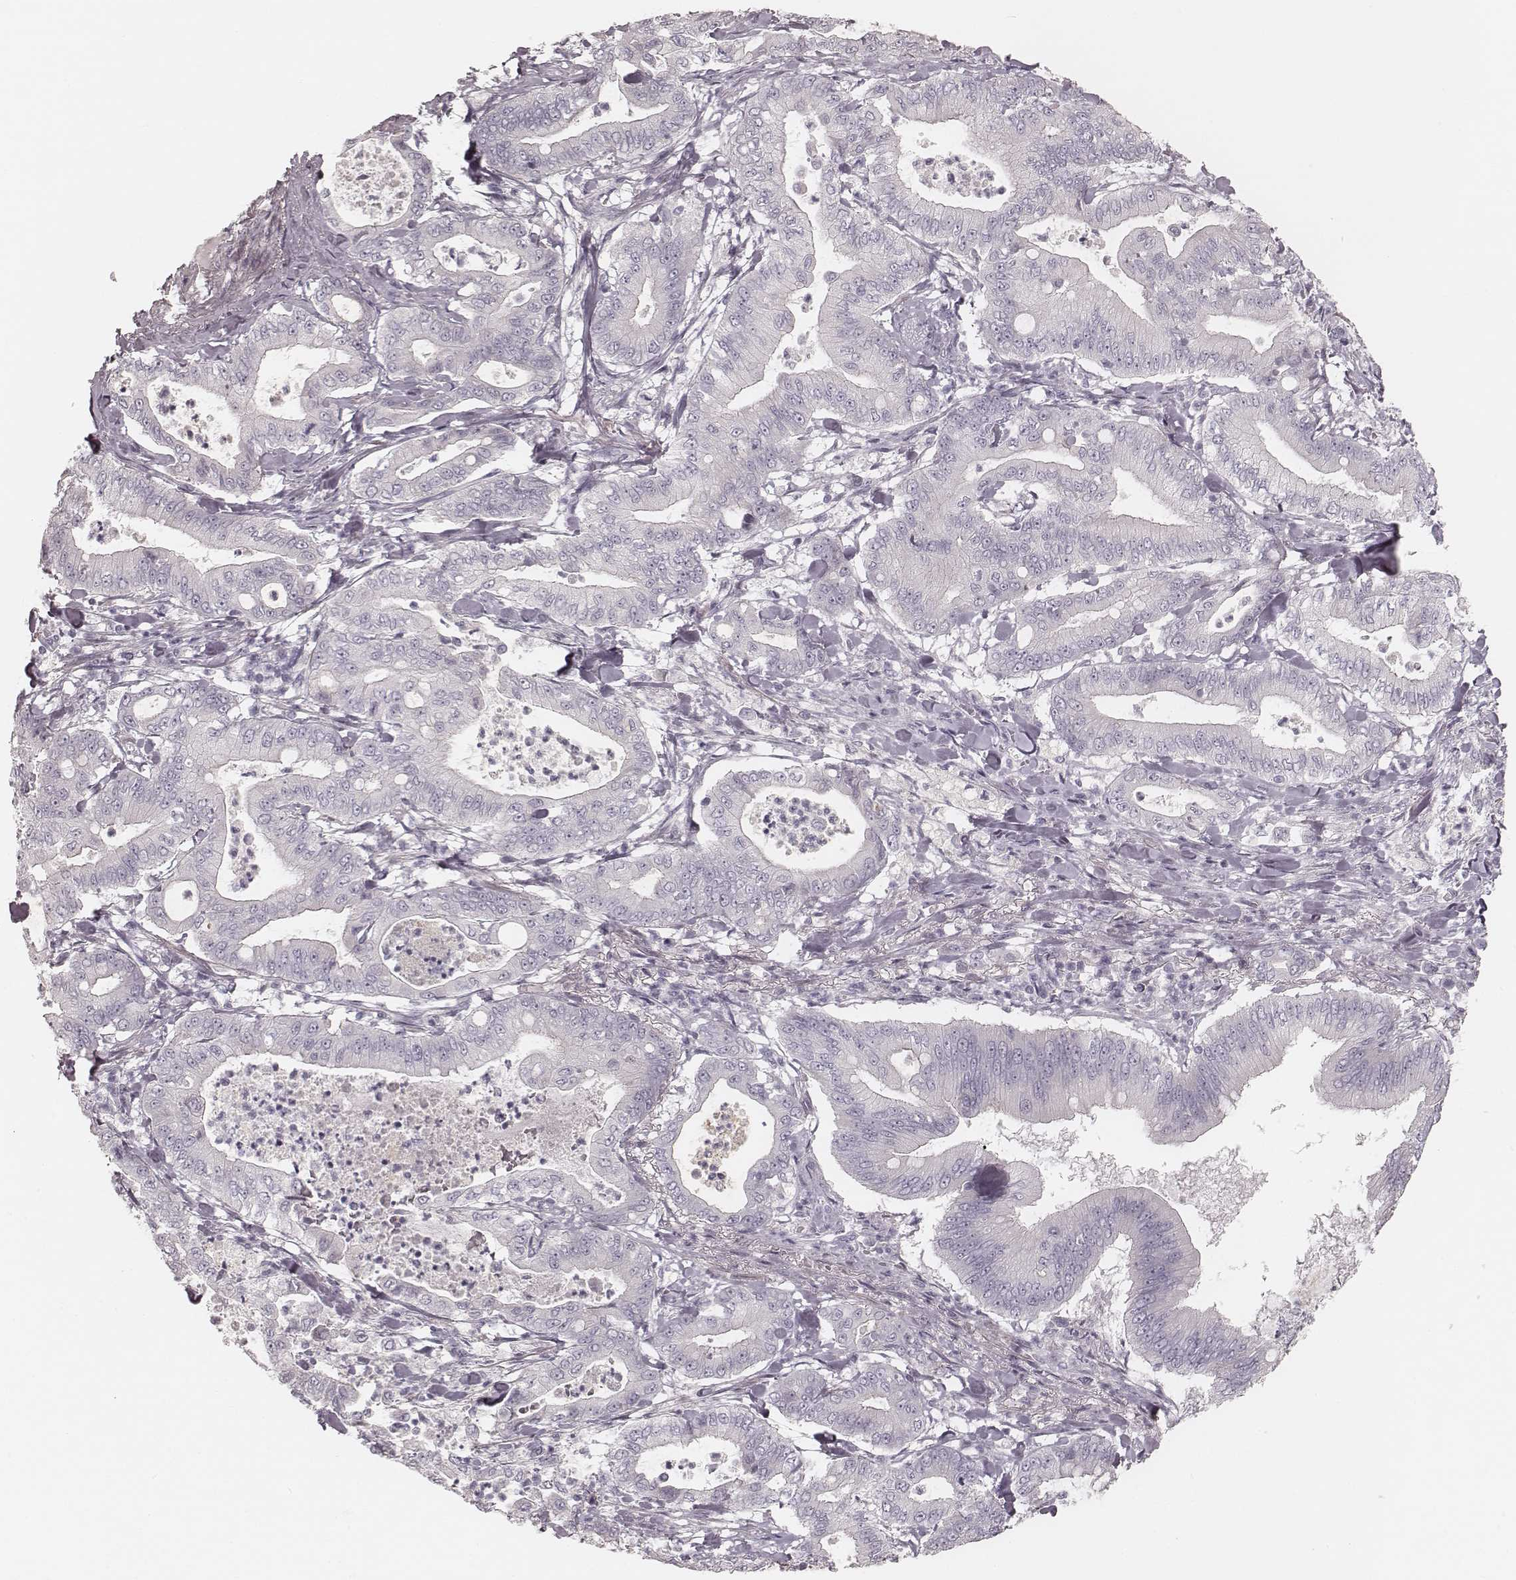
{"staining": {"intensity": "negative", "quantity": "none", "location": "none"}, "tissue": "pancreatic cancer", "cell_type": "Tumor cells", "image_type": "cancer", "snomed": [{"axis": "morphology", "description": "Adenocarcinoma, NOS"}, {"axis": "topography", "description": "Pancreas"}], "caption": "IHC of human pancreatic adenocarcinoma displays no expression in tumor cells. The staining was performed using DAB to visualize the protein expression in brown, while the nuclei were stained in blue with hematoxylin (Magnification: 20x).", "gene": "SPATA24", "patient": {"sex": "male", "age": 71}}